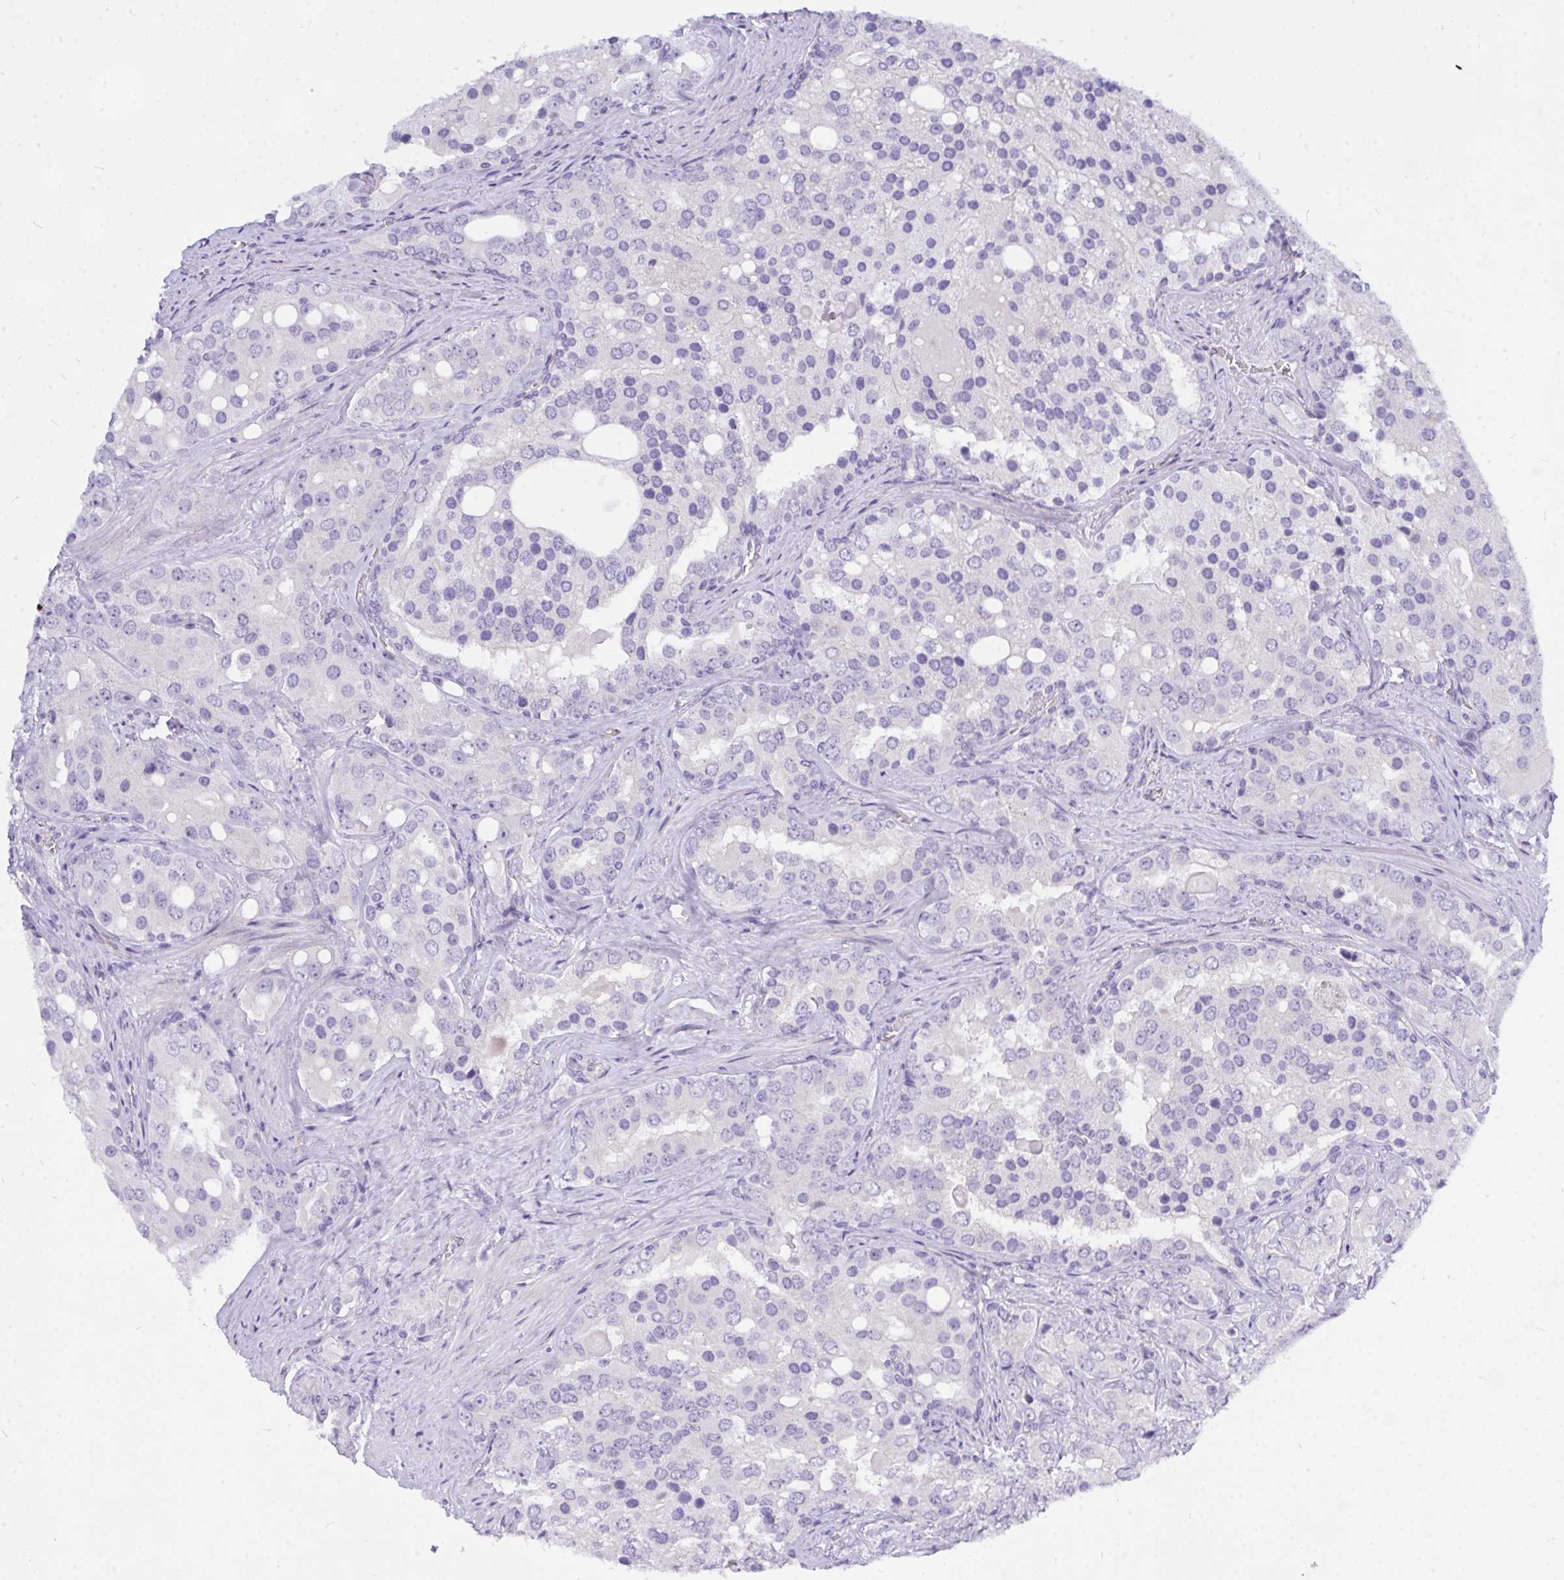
{"staining": {"intensity": "negative", "quantity": "none", "location": "none"}, "tissue": "prostate cancer", "cell_type": "Tumor cells", "image_type": "cancer", "snomed": [{"axis": "morphology", "description": "Adenocarcinoma, High grade"}, {"axis": "topography", "description": "Prostate"}], "caption": "Human adenocarcinoma (high-grade) (prostate) stained for a protein using immunohistochemistry (IHC) demonstrates no expression in tumor cells.", "gene": "NFXL1", "patient": {"sex": "male", "age": 67}}